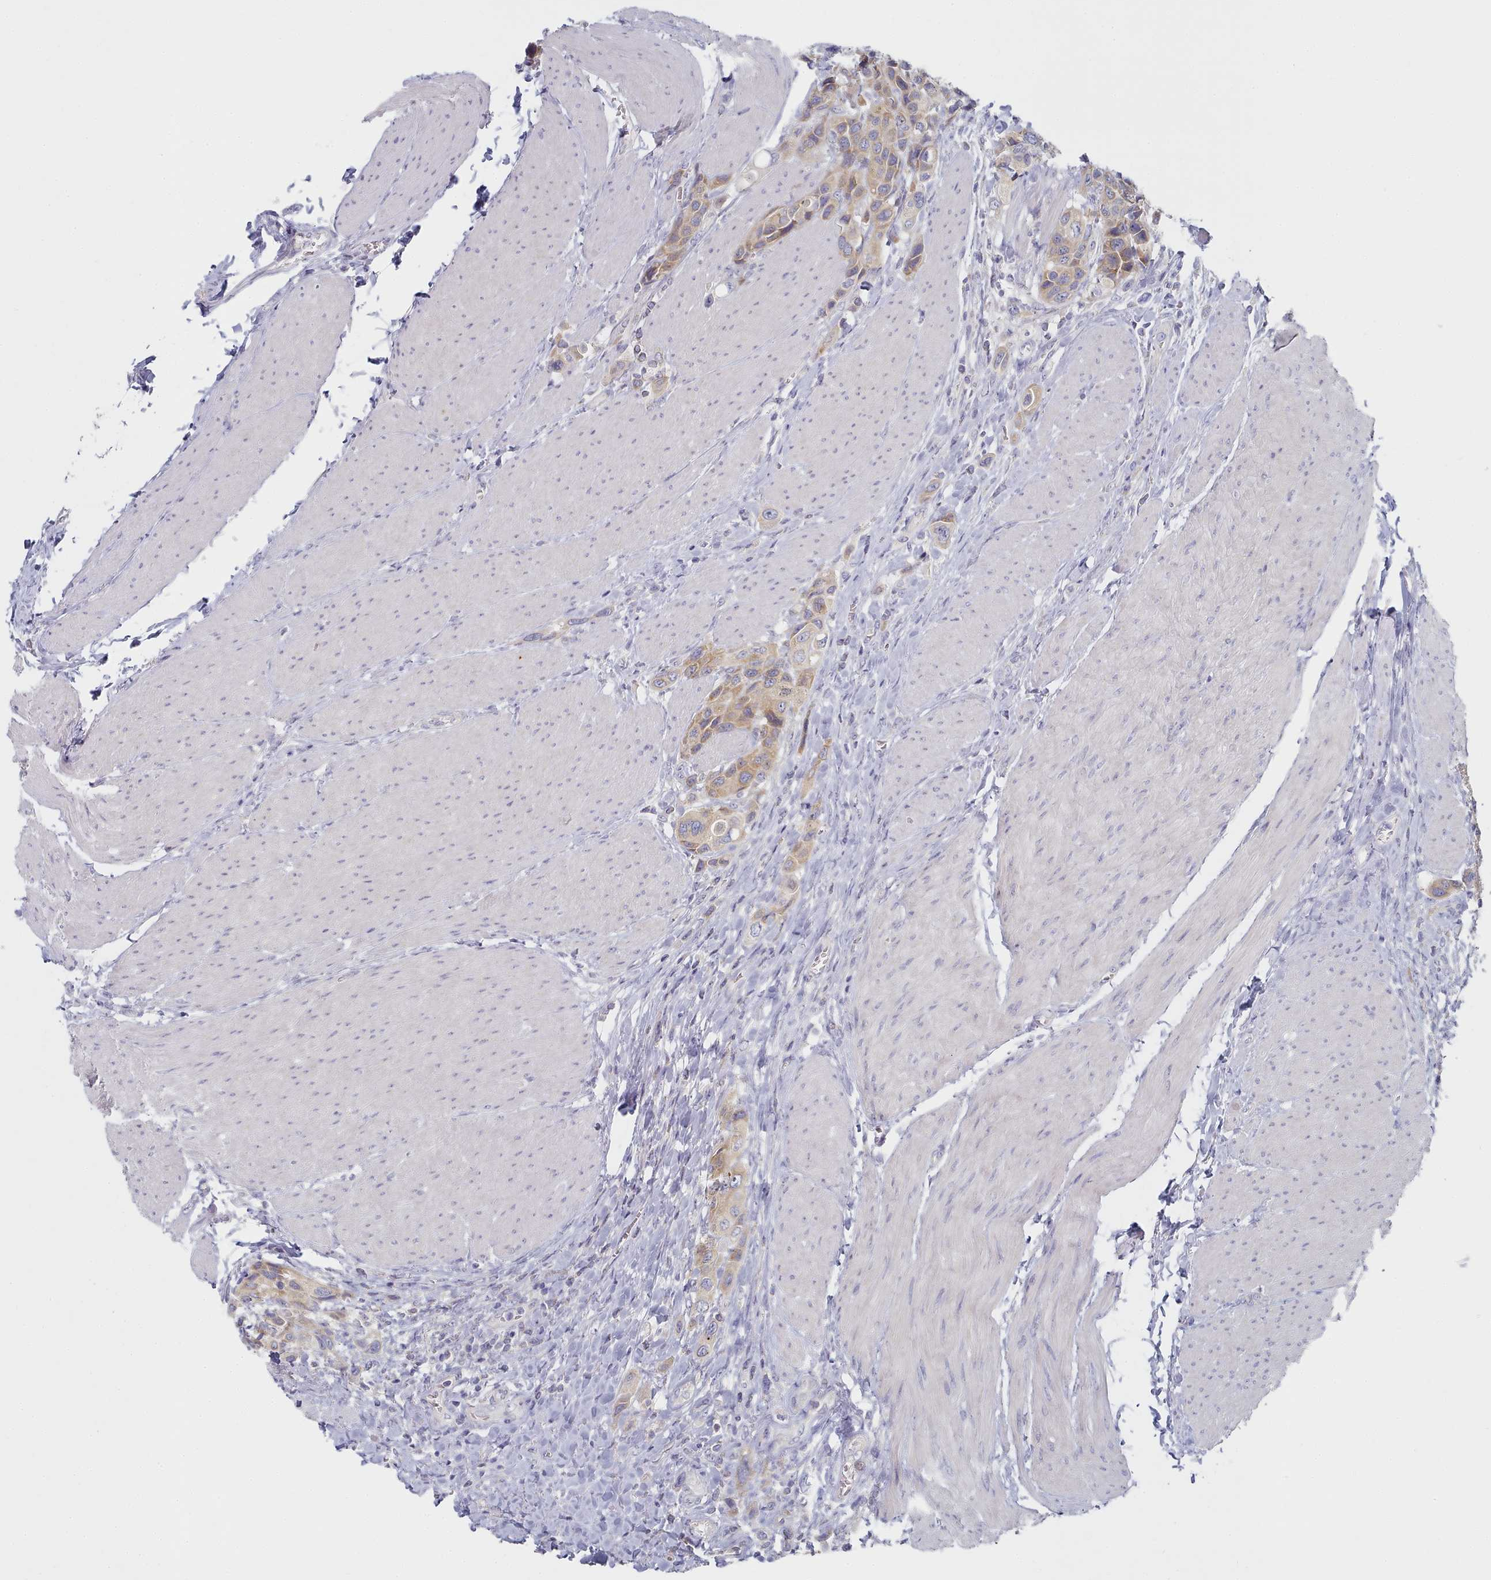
{"staining": {"intensity": "weak", "quantity": ">75%", "location": "cytoplasmic/membranous"}, "tissue": "urothelial cancer", "cell_type": "Tumor cells", "image_type": "cancer", "snomed": [{"axis": "morphology", "description": "Urothelial carcinoma, High grade"}, {"axis": "topography", "description": "Urinary bladder"}], "caption": "Urothelial carcinoma (high-grade) tissue exhibits weak cytoplasmic/membranous staining in about >75% of tumor cells", "gene": "TYW1B", "patient": {"sex": "male", "age": 50}}